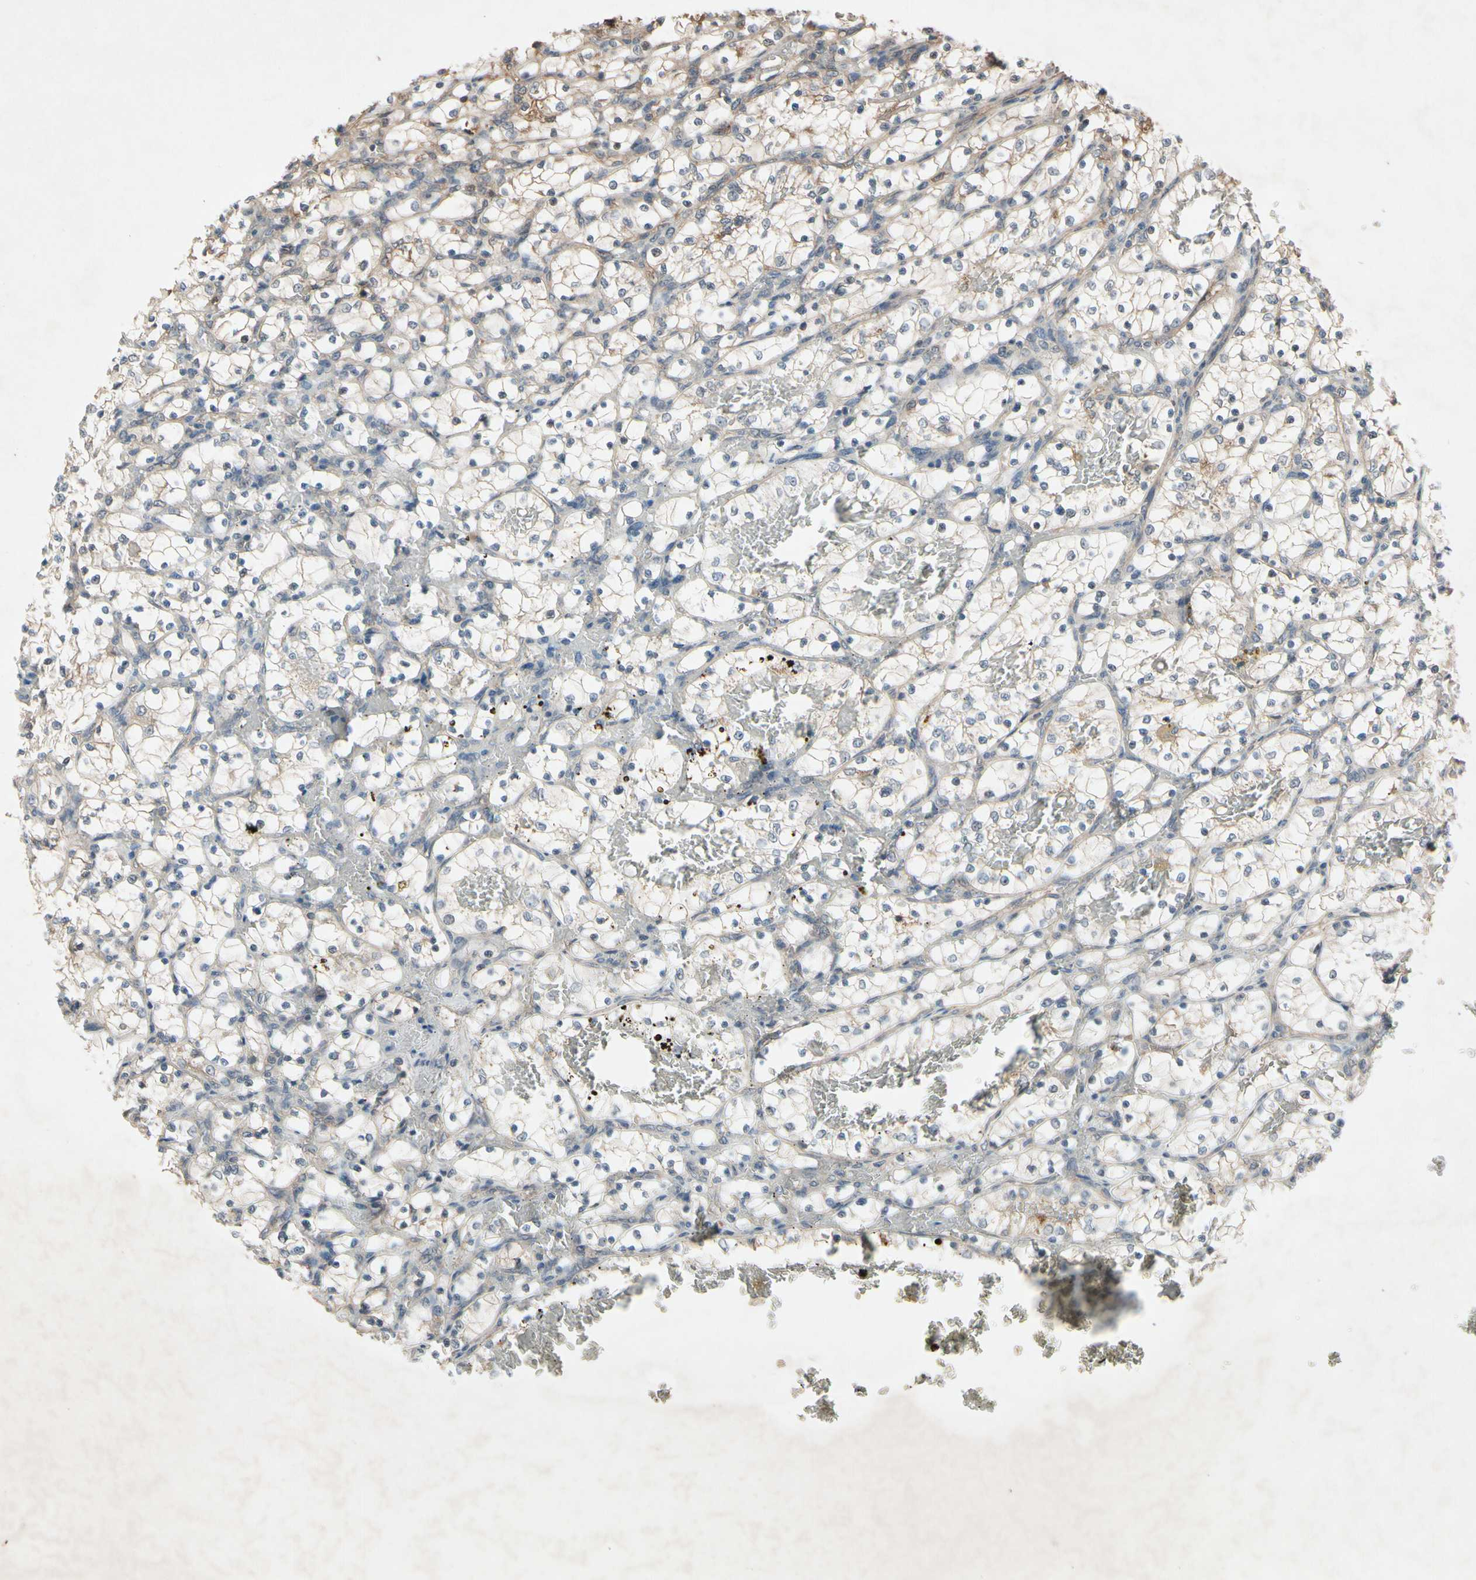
{"staining": {"intensity": "weak", "quantity": ">75%", "location": "cytoplasmic/membranous"}, "tissue": "renal cancer", "cell_type": "Tumor cells", "image_type": "cancer", "snomed": [{"axis": "morphology", "description": "Adenocarcinoma, NOS"}, {"axis": "topography", "description": "Kidney"}], "caption": "Protein expression by immunohistochemistry shows weak cytoplasmic/membranous staining in about >75% of tumor cells in adenocarcinoma (renal). (DAB IHC with brightfield microscopy, high magnification).", "gene": "NSF", "patient": {"sex": "female", "age": 69}}